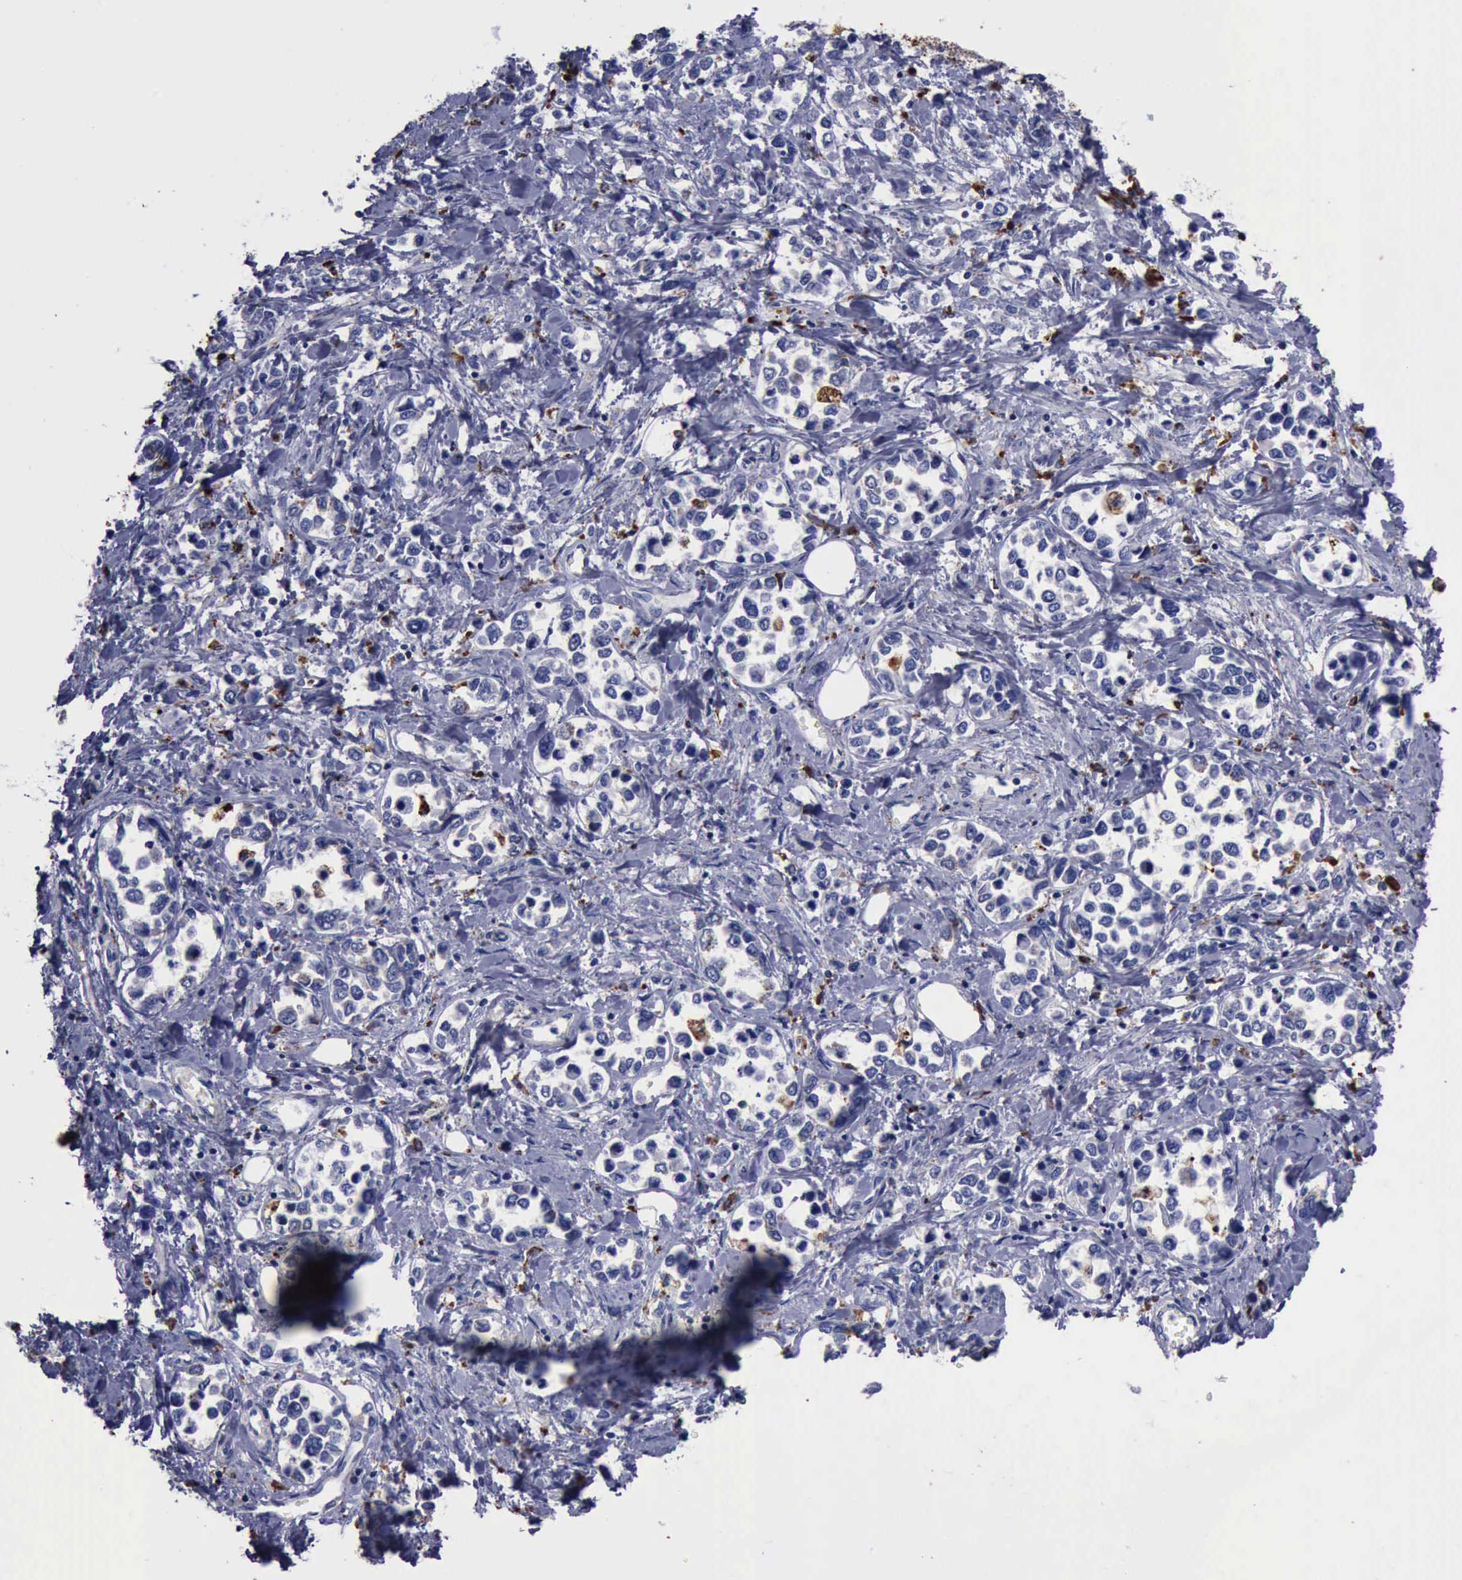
{"staining": {"intensity": "weak", "quantity": "<25%", "location": "cytoplasmic/membranous"}, "tissue": "stomach cancer", "cell_type": "Tumor cells", "image_type": "cancer", "snomed": [{"axis": "morphology", "description": "Adenocarcinoma, NOS"}, {"axis": "topography", "description": "Stomach, upper"}], "caption": "DAB immunohistochemical staining of human stomach adenocarcinoma exhibits no significant positivity in tumor cells.", "gene": "CTSD", "patient": {"sex": "male", "age": 76}}